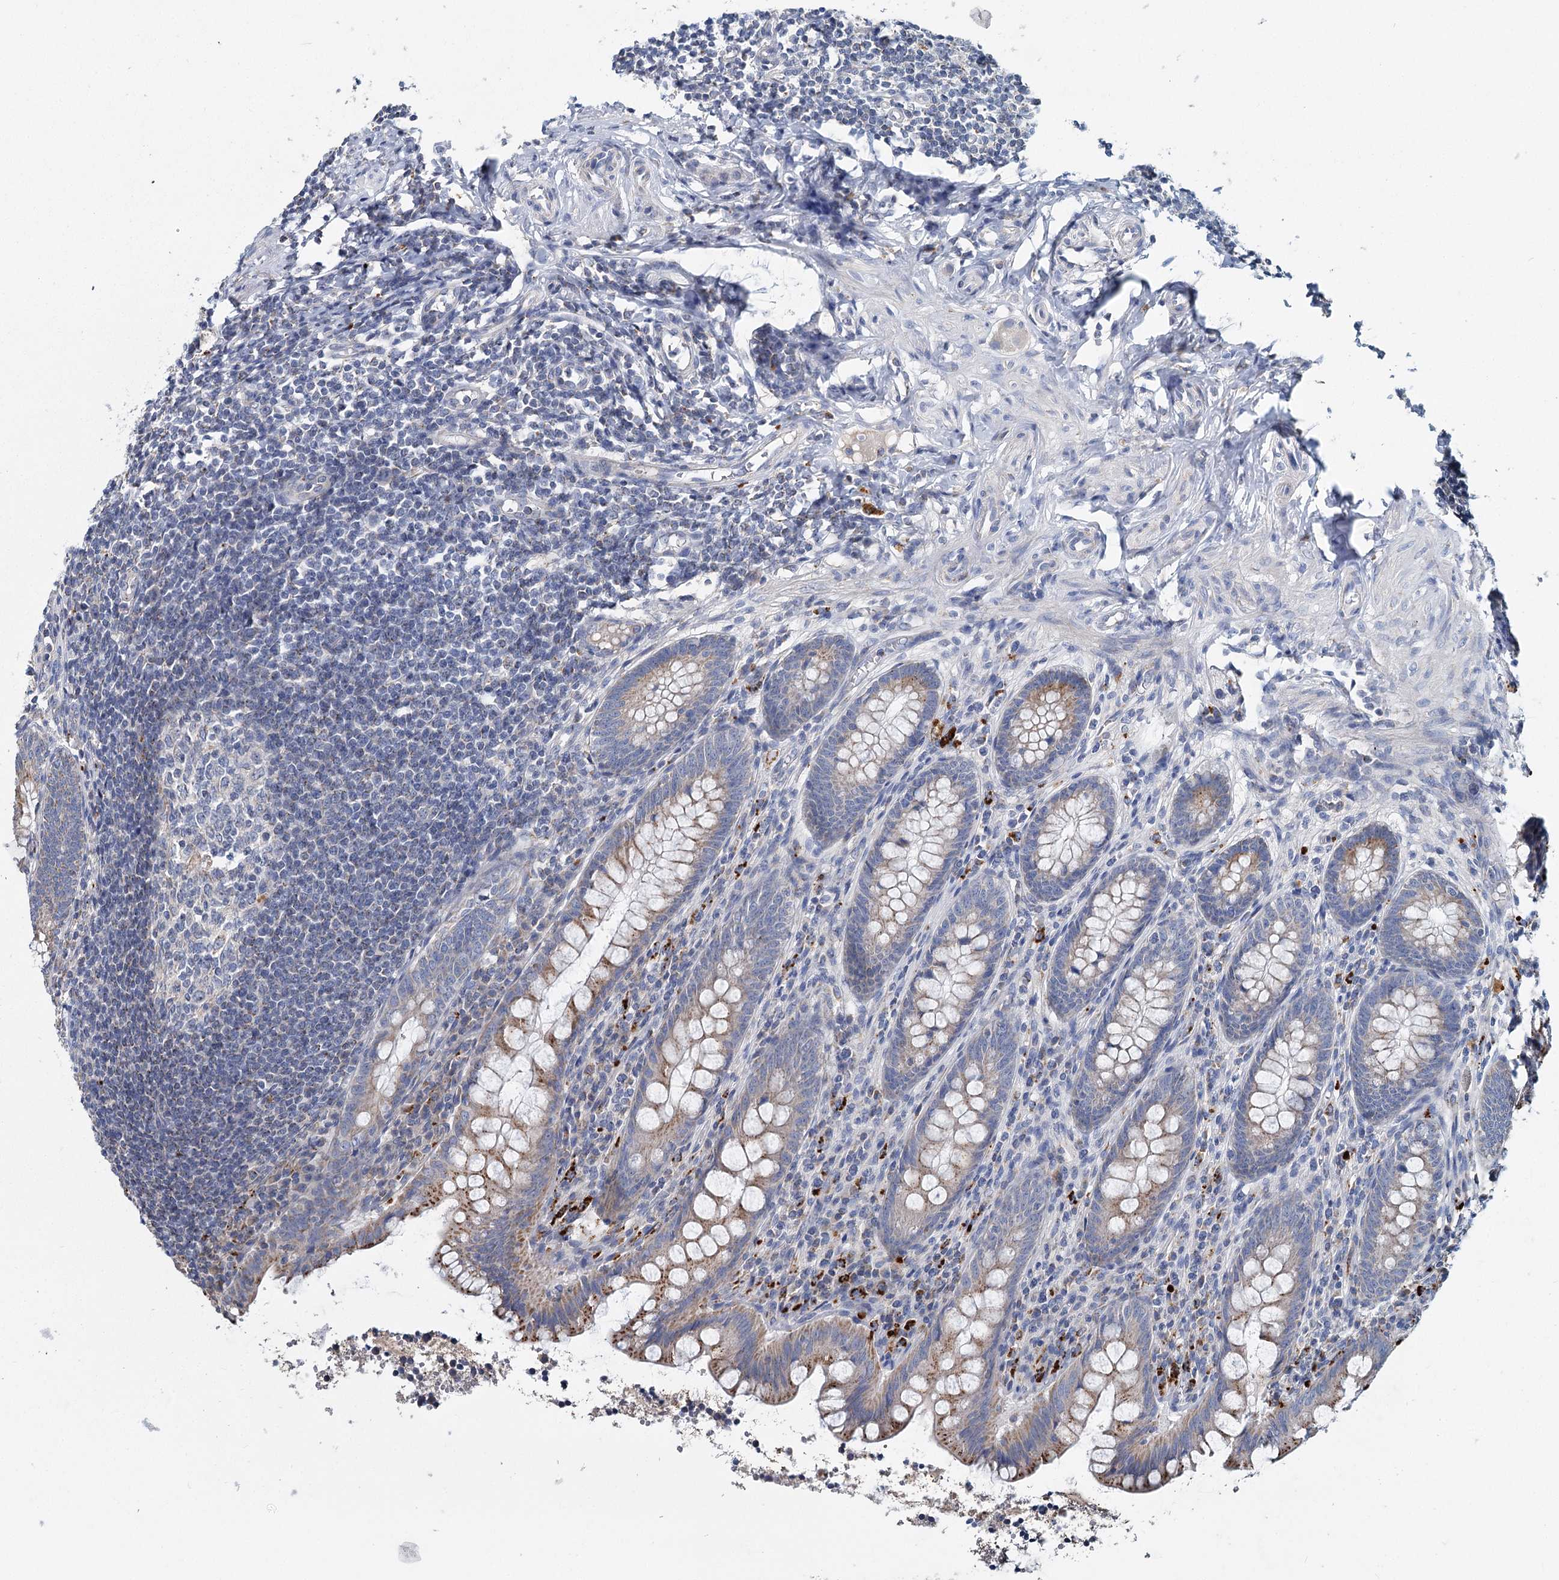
{"staining": {"intensity": "moderate", "quantity": "<25%", "location": "cytoplasmic/membranous"}, "tissue": "appendix", "cell_type": "Glandular cells", "image_type": "normal", "snomed": [{"axis": "morphology", "description": "Normal tissue, NOS"}, {"axis": "topography", "description": "Appendix"}], "caption": "A brown stain shows moderate cytoplasmic/membranous positivity of a protein in glandular cells of normal human appendix. The staining was performed using DAB (3,3'-diaminobenzidine) to visualize the protein expression in brown, while the nuclei were stained in blue with hematoxylin (Magnification: 20x).", "gene": "ANKRD16", "patient": {"sex": "female", "age": 33}}